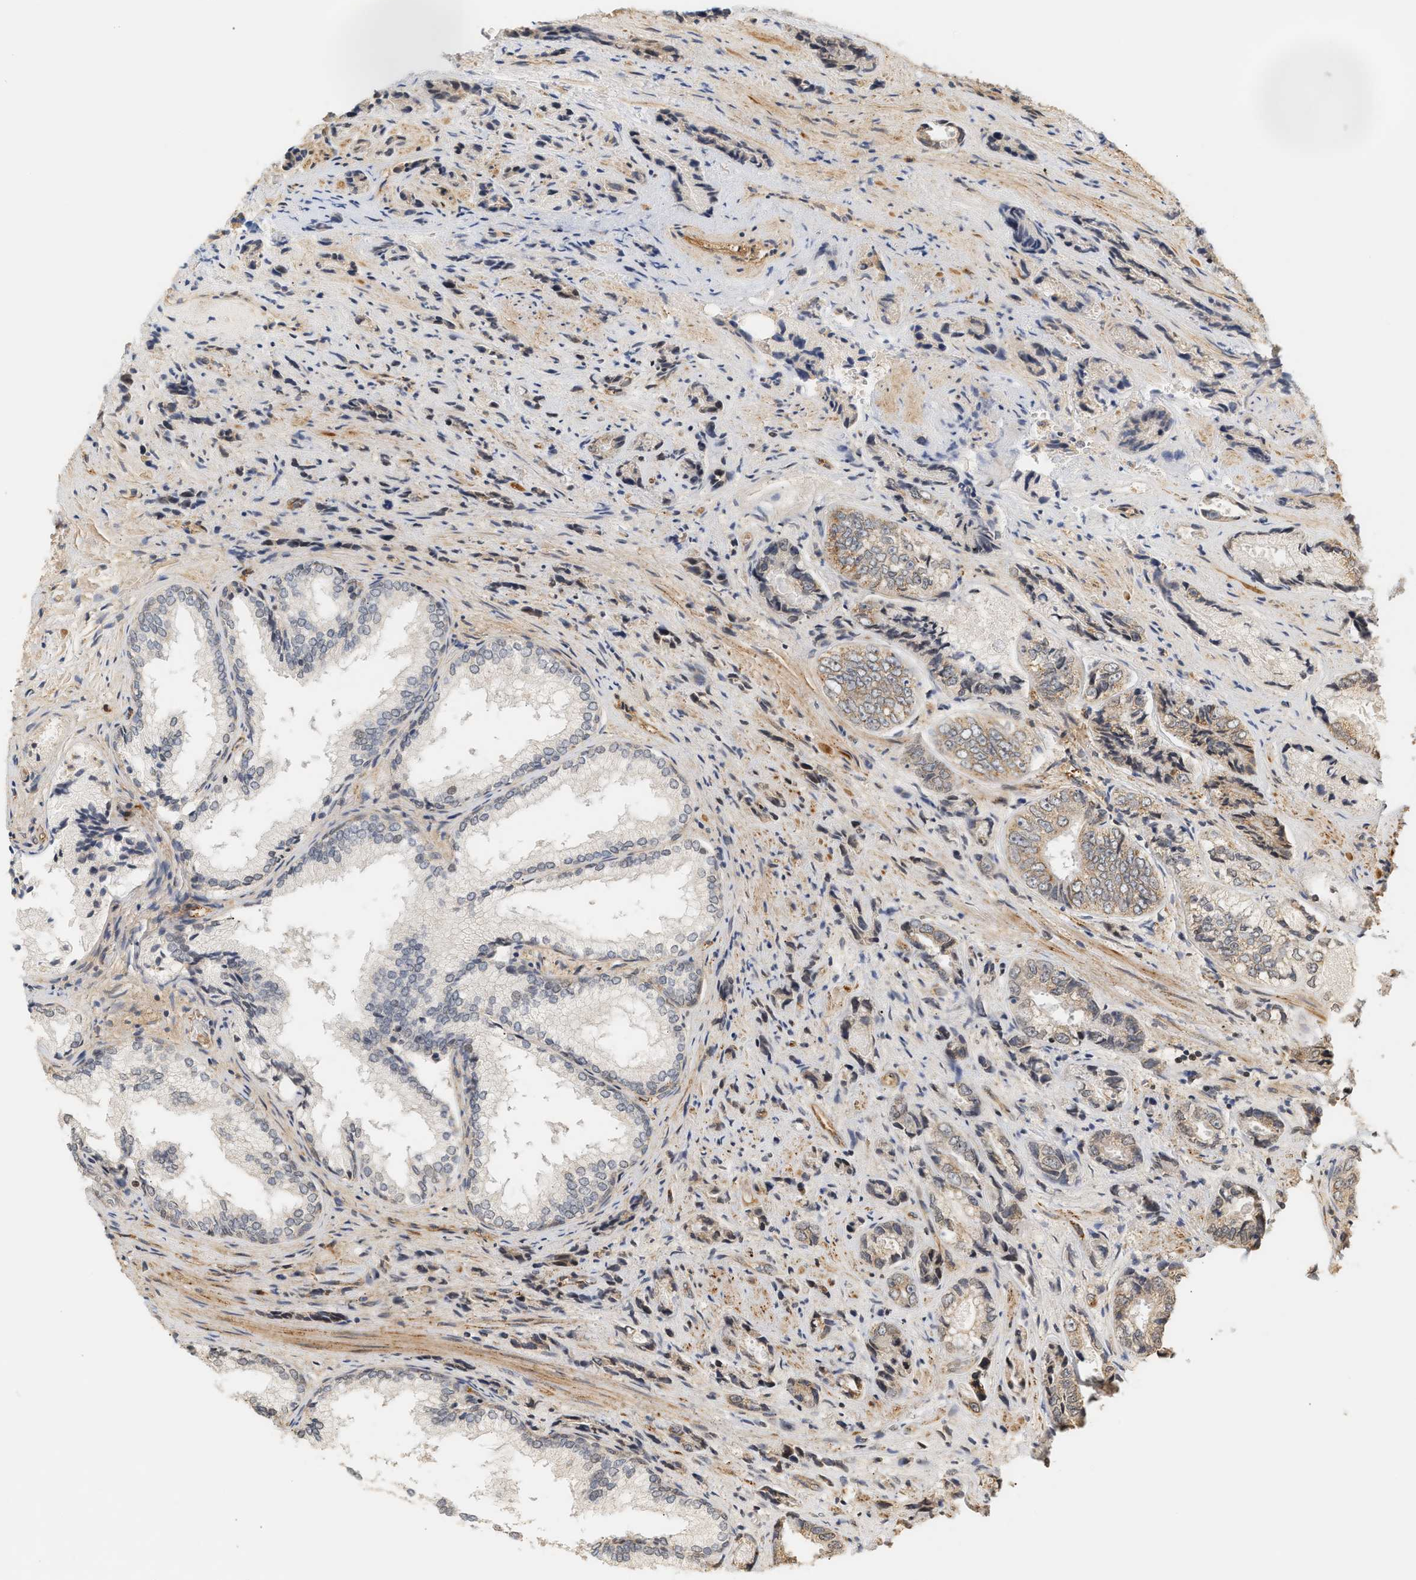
{"staining": {"intensity": "weak", "quantity": "<25%", "location": "cytoplasmic/membranous"}, "tissue": "prostate cancer", "cell_type": "Tumor cells", "image_type": "cancer", "snomed": [{"axis": "morphology", "description": "Adenocarcinoma, High grade"}, {"axis": "topography", "description": "Prostate"}], "caption": "There is no significant expression in tumor cells of high-grade adenocarcinoma (prostate).", "gene": "PLXND1", "patient": {"sex": "male", "age": 61}}